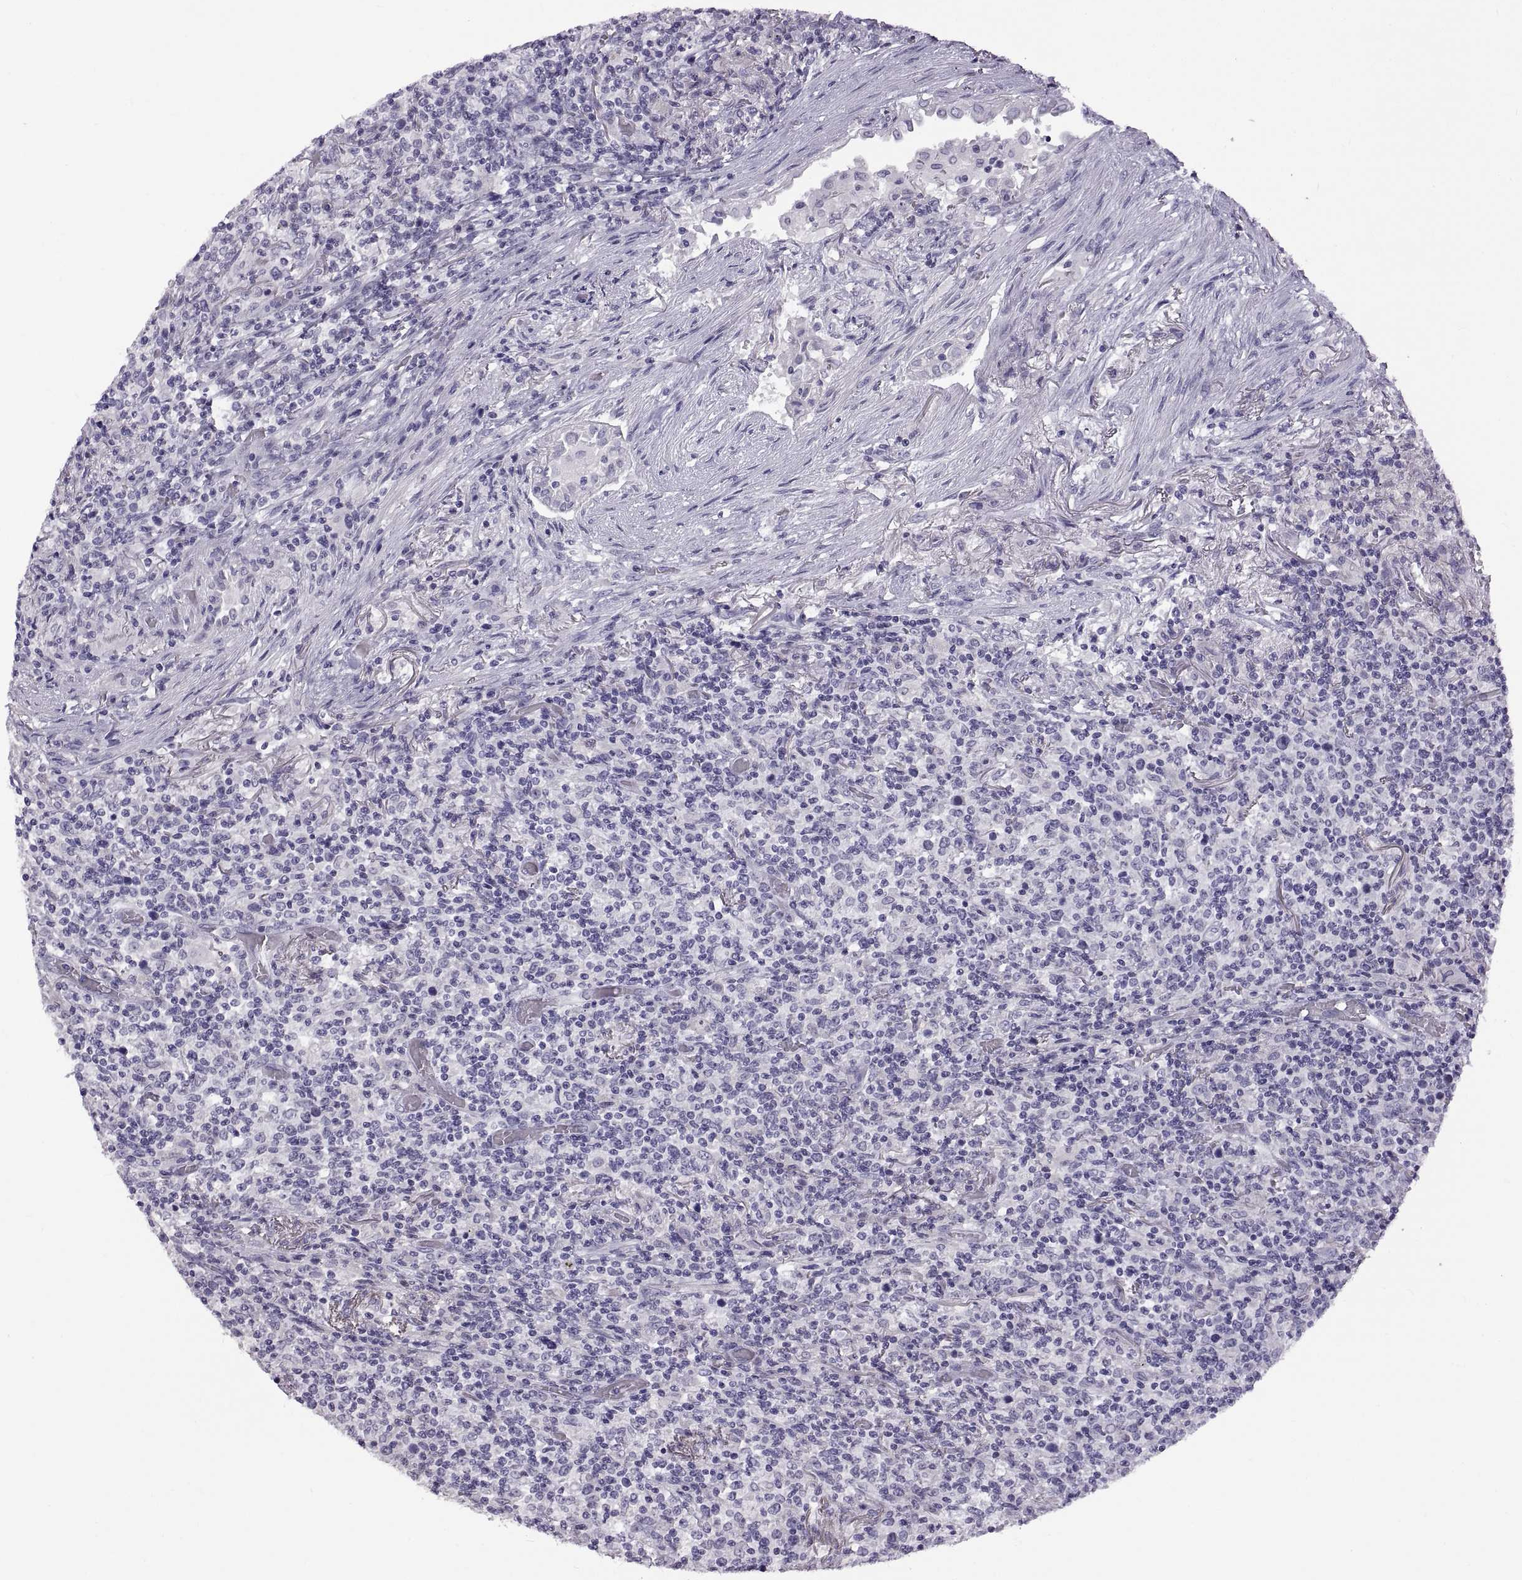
{"staining": {"intensity": "negative", "quantity": "none", "location": "none"}, "tissue": "lymphoma", "cell_type": "Tumor cells", "image_type": "cancer", "snomed": [{"axis": "morphology", "description": "Malignant lymphoma, non-Hodgkin's type, High grade"}, {"axis": "topography", "description": "Lung"}], "caption": "This is an immunohistochemistry image of high-grade malignant lymphoma, non-Hodgkin's type. There is no expression in tumor cells.", "gene": "RDM1", "patient": {"sex": "male", "age": 79}}